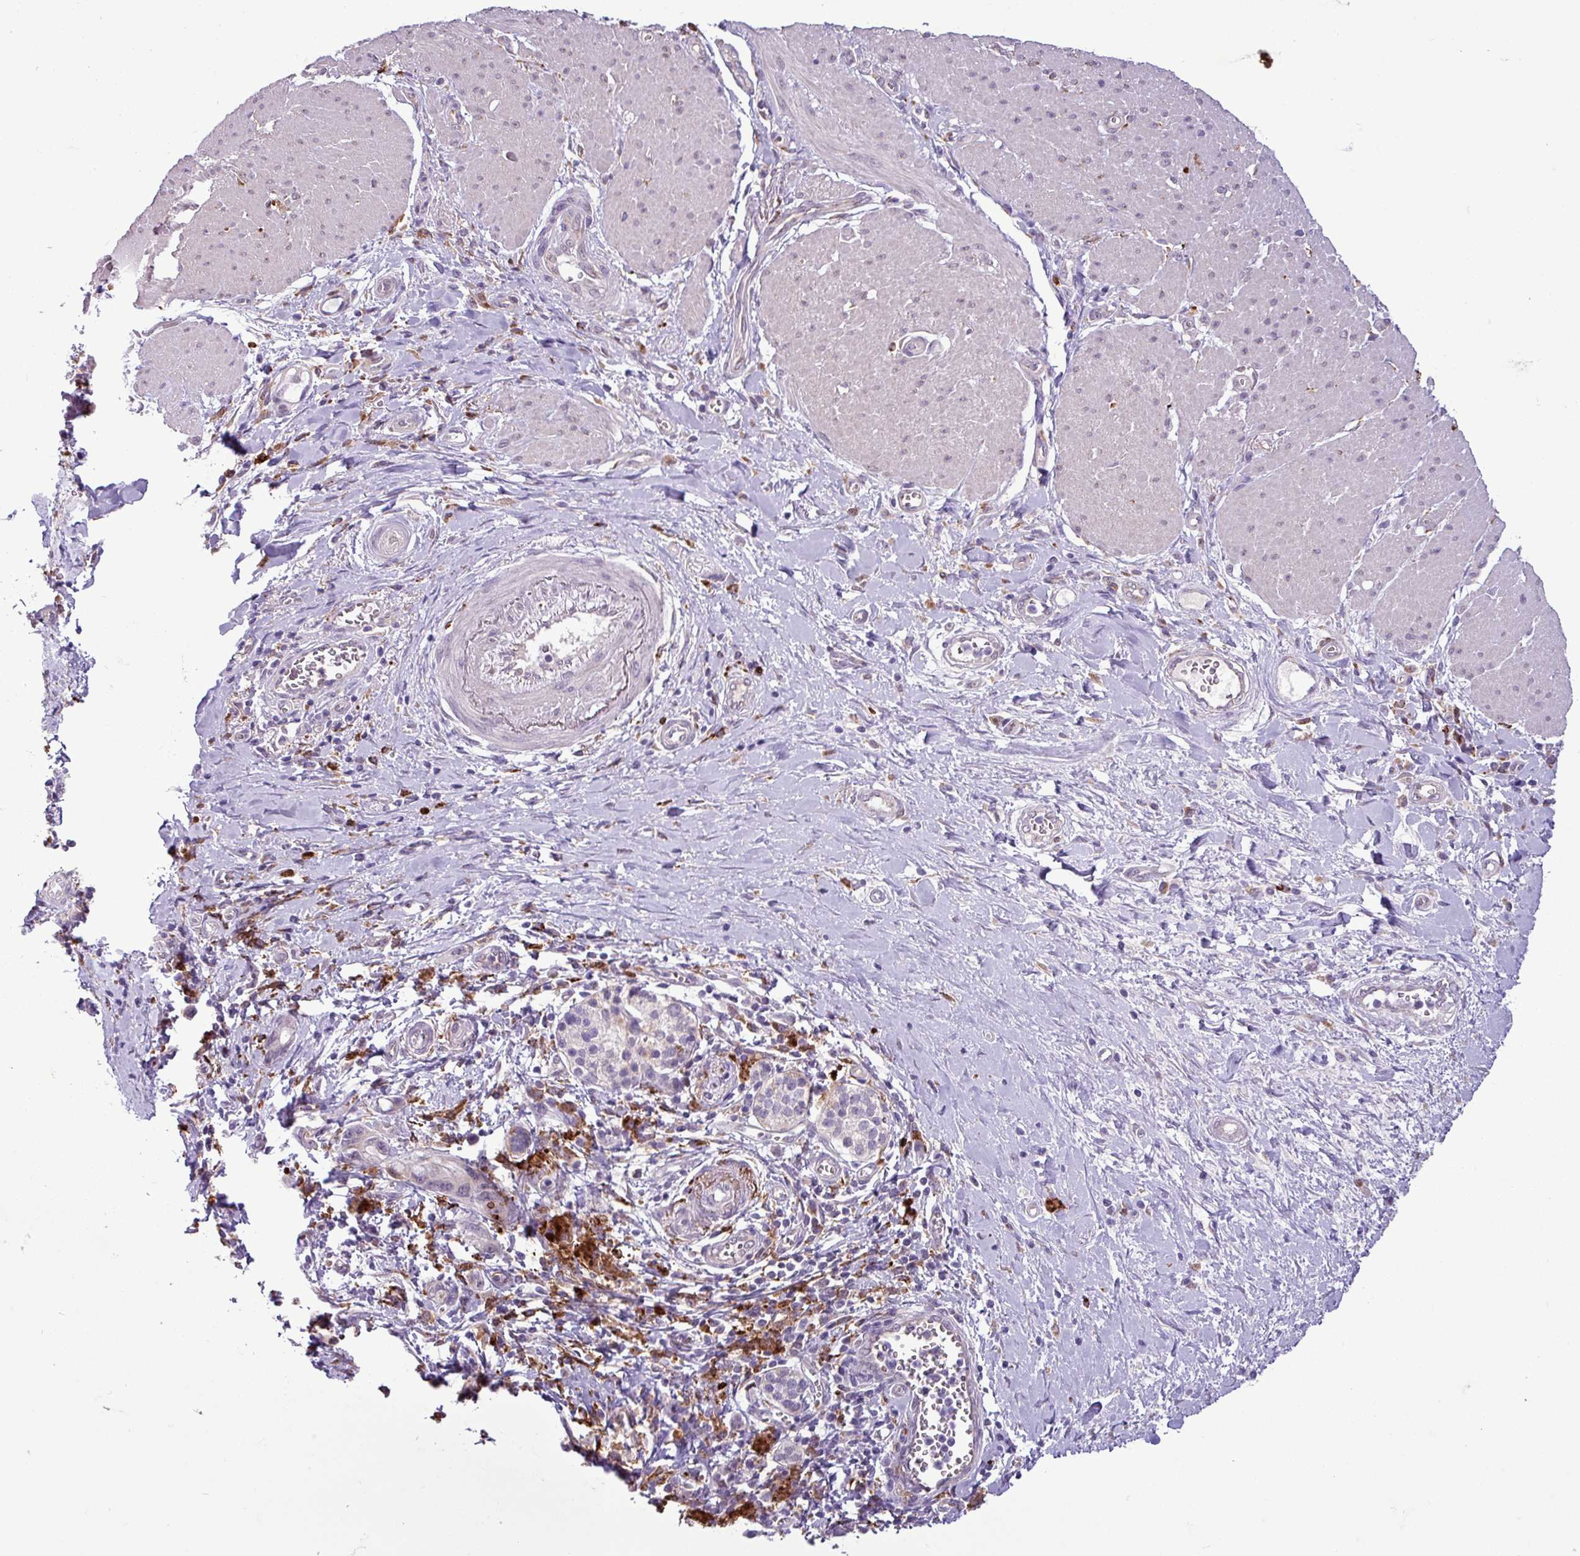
{"staining": {"intensity": "negative", "quantity": "none", "location": "none"}, "tissue": "pancreatic cancer", "cell_type": "Tumor cells", "image_type": "cancer", "snomed": [{"axis": "morphology", "description": "Adenocarcinoma, NOS"}, {"axis": "topography", "description": "Pancreas"}], "caption": "Tumor cells show no significant protein staining in adenocarcinoma (pancreatic). The staining is performed using DAB brown chromogen with nuclei counter-stained in using hematoxylin.", "gene": "C9orf24", "patient": {"sex": "male", "age": 68}}